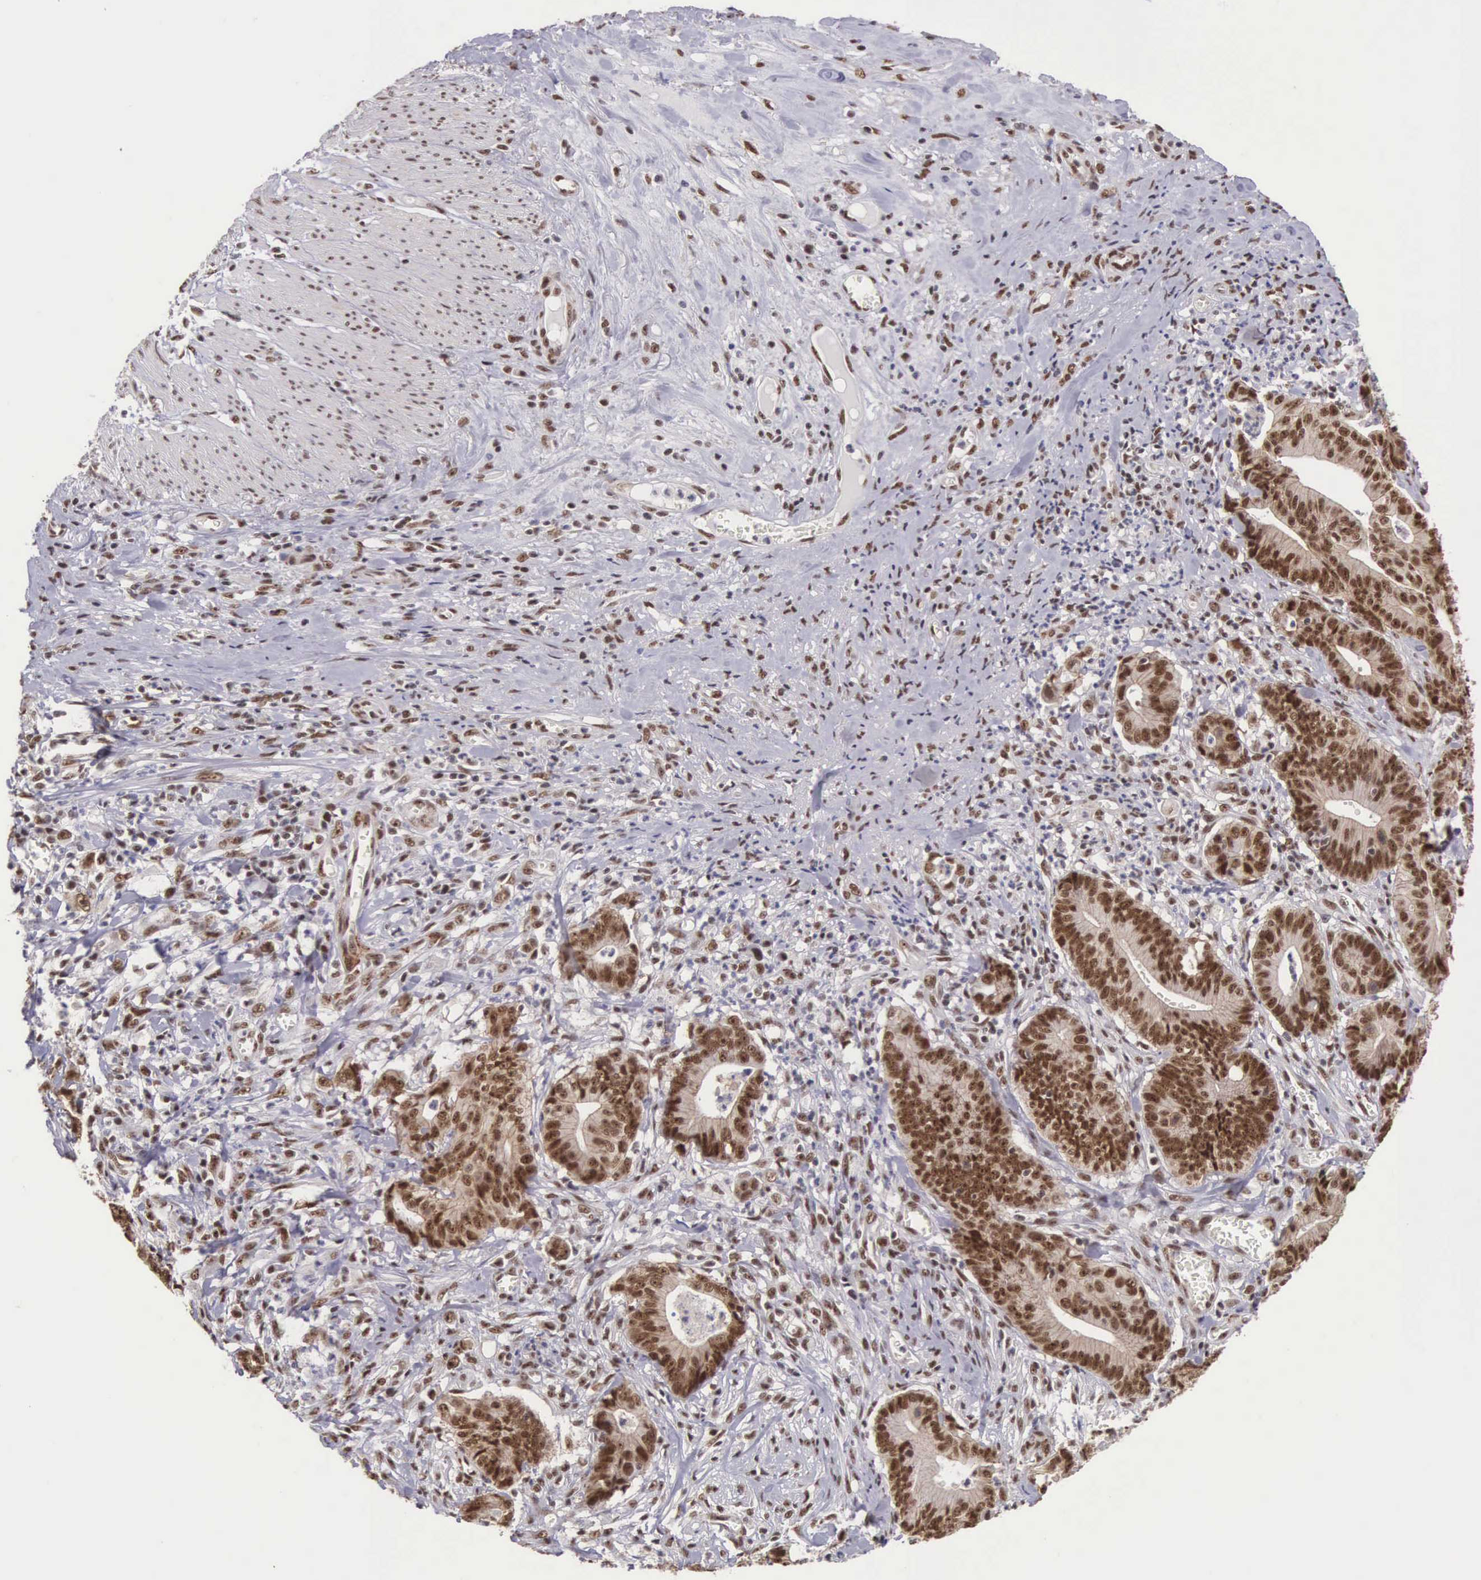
{"staining": {"intensity": "moderate", "quantity": ">75%", "location": "cytoplasmic/membranous,nuclear"}, "tissue": "stomach cancer", "cell_type": "Tumor cells", "image_type": "cancer", "snomed": [{"axis": "morphology", "description": "Adenocarcinoma, NOS"}, {"axis": "topography", "description": "Stomach, lower"}], "caption": "Protein analysis of stomach adenocarcinoma tissue shows moderate cytoplasmic/membranous and nuclear staining in approximately >75% of tumor cells.", "gene": "POLR2F", "patient": {"sex": "female", "age": 86}}